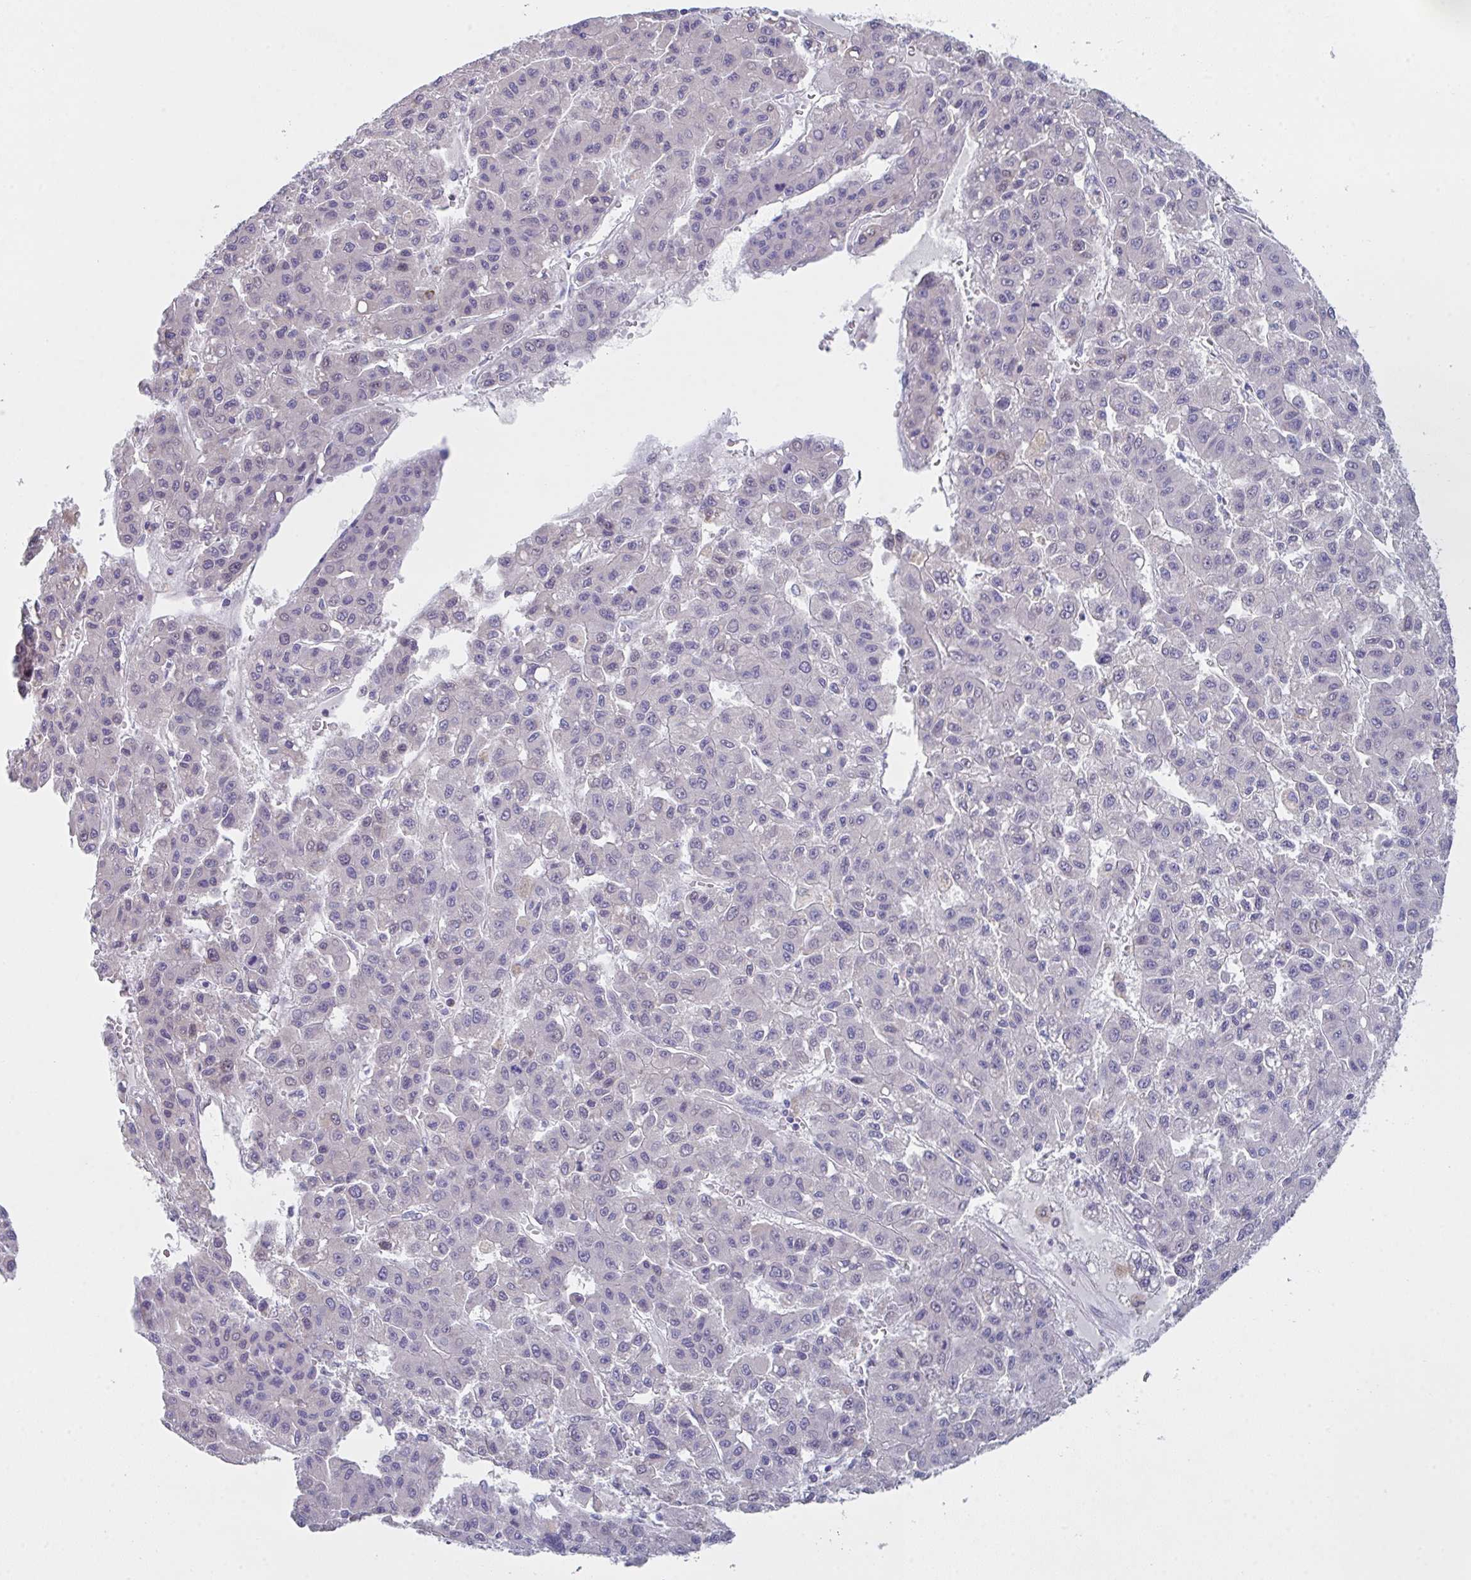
{"staining": {"intensity": "negative", "quantity": "none", "location": "none"}, "tissue": "liver cancer", "cell_type": "Tumor cells", "image_type": "cancer", "snomed": [{"axis": "morphology", "description": "Carcinoma, Hepatocellular, NOS"}, {"axis": "topography", "description": "Liver"}], "caption": "Micrograph shows no protein expression in tumor cells of hepatocellular carcinoma (liver) tissue.", "gene": "FBXO47", "patient": {"sex": "male", "age": 70}}